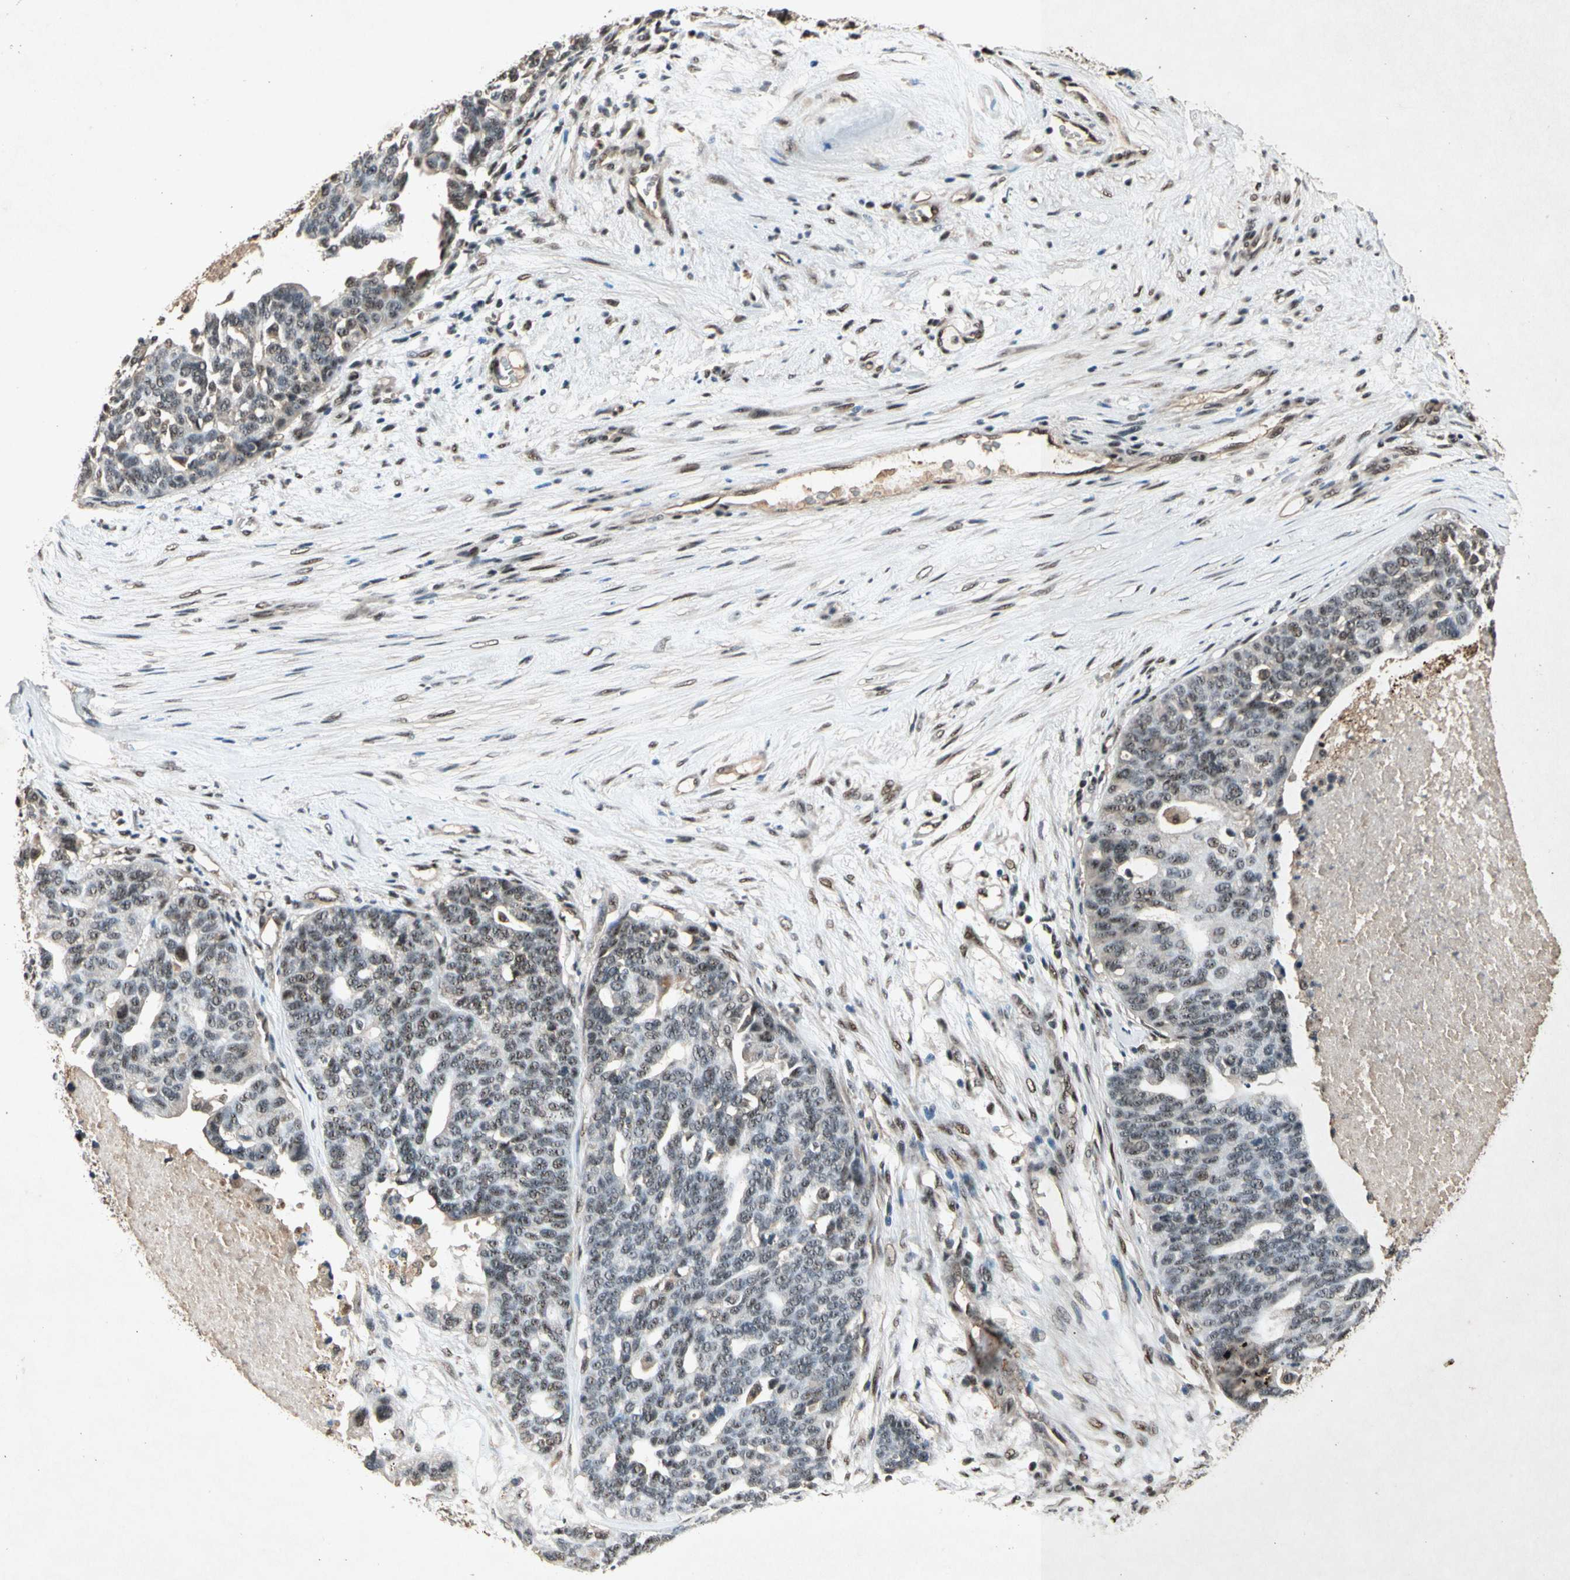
{"staining": {"intensity": "weak", "quantity": ">75%", "location": "nuclear"}, "tissue": "ovarian cancer", "cell_type": "Tumor cells", "image_type": "cancer", "snomed": [{"axis": "morphology", "description": "Cystadenocarcinoma, serous, NOS"}, {"axis": "topography", "description": "Ovary"}], "caption": "Human ovarian cancer (serous cystadenocarcinoma) stained for a protein (brown) demonstrates weak nuclear positive expression in about >75% of tumor cells.", "gene": "PML", "patient": {"sex": "female", "age": 59}}